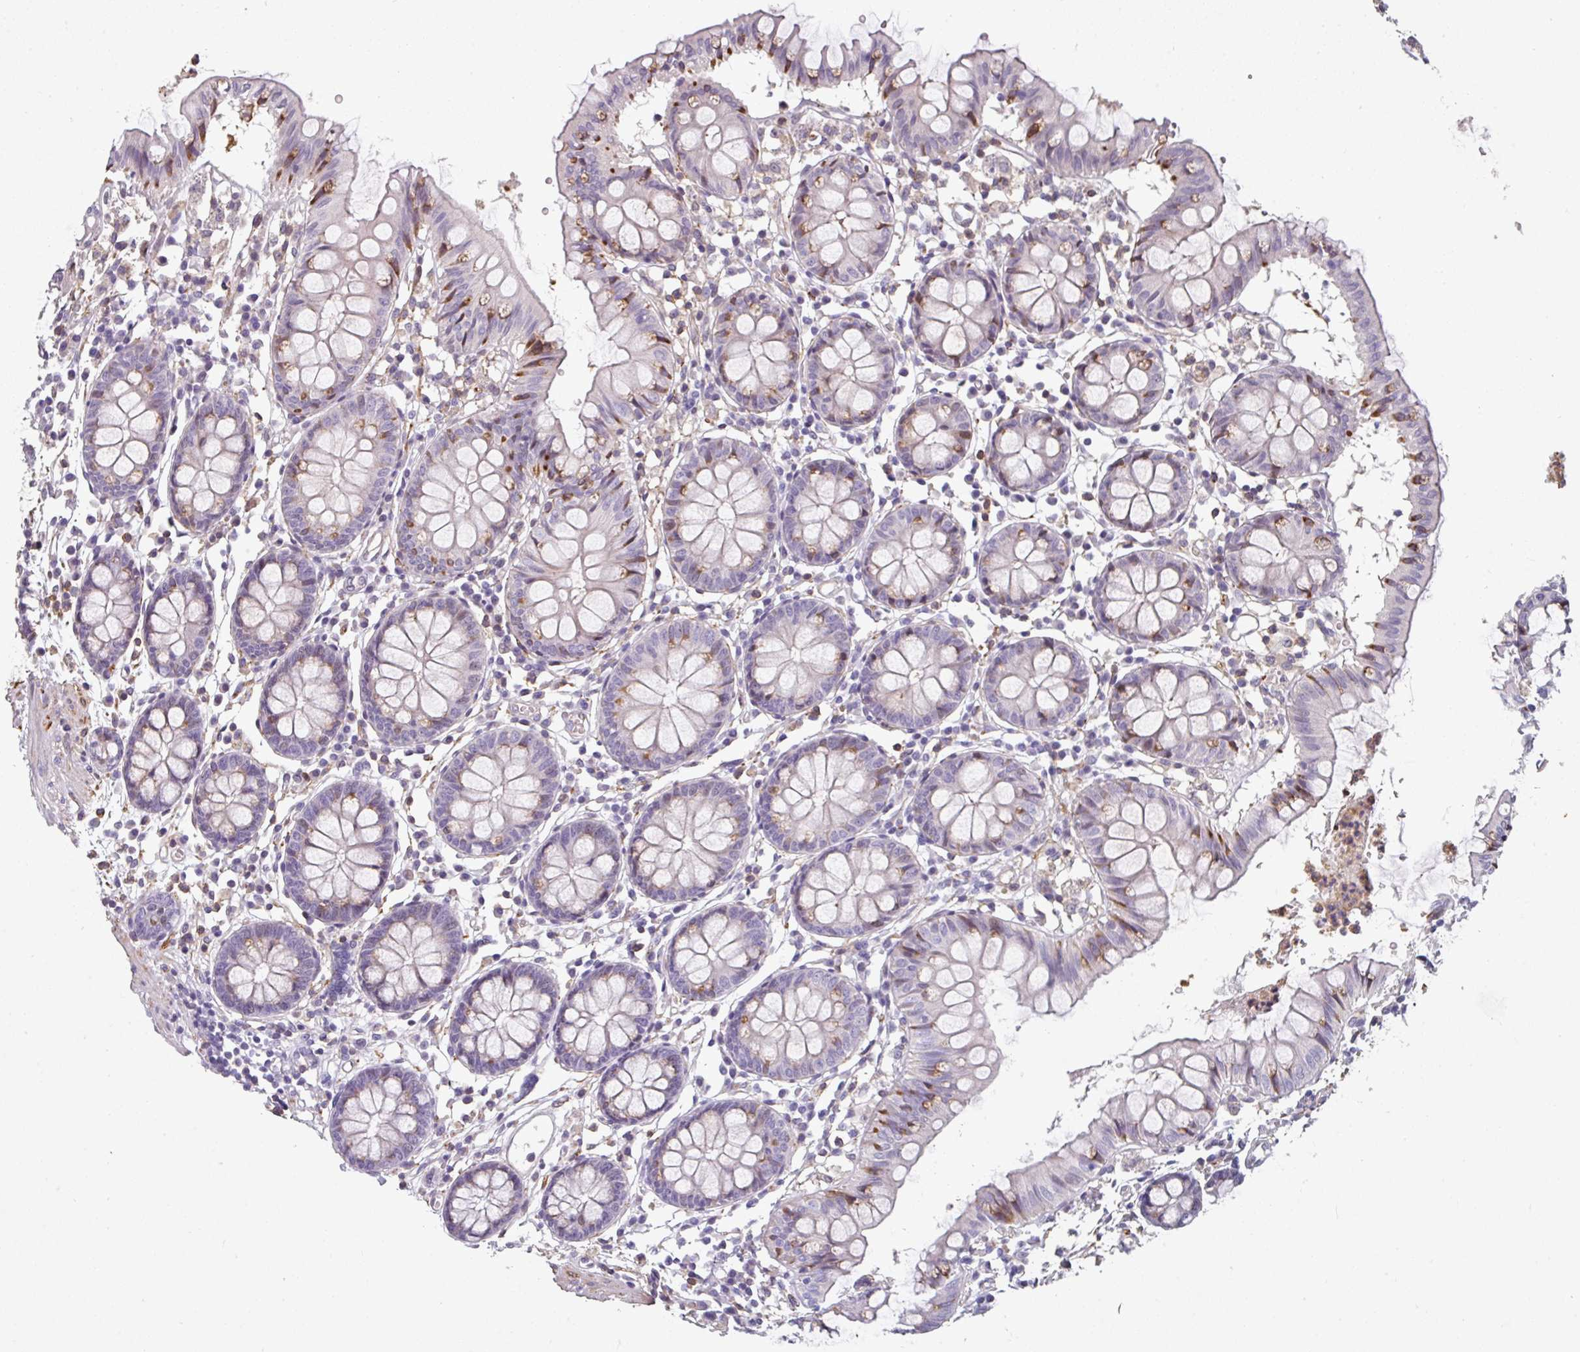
{"staining": {"intensity": "weak", "quantity": "25%-75%", "location": "cytoplasmic/membranous"}, "tissue": "colon", "cell_type": "Endothelial cells", "image_type": "normal", "snomed": [{"axis": "morphology", "description": "Normal tissue, NOS"}, {"axis": "topography", "description": "Colon"}], "caption": "Endothelial cells exhibit low levels of weak cytoplasmic/membranous staining in about 25%-75% of cells in normal human colon.", "gene": "BEND5", "patient": {"sex": "female", "age": 84}}